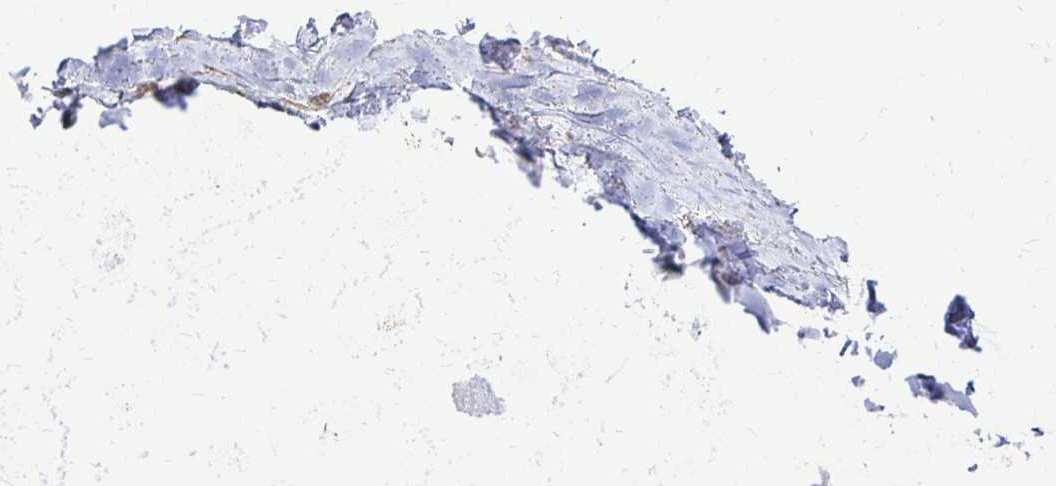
{"staining": {"intensity": "moderate", "quantity": "<25%", "location": "cytoplasmic/membranous"}, "tissue": "adipose tissue", "cell_type": "Adipocytes", "image_type": "normal", "snomed": [{"axis": "morphology", "description": "Normal tissue, NOS"}, {"axis": "topography", "description": "Lymph node"}, {"axis": "topography", "description": "Cartilage tissue"}, {"axis": "topography", "description": "Bronchus"}], "caption": "Moderate cytoplasmic/membranous protein staining is seen in about <25% of adipocytes in adipose tissue. (DAB IHC with brightfield microscopy, high magnification).", "gene": "CAST", "patient": {"sex": "female", "age": 70}}